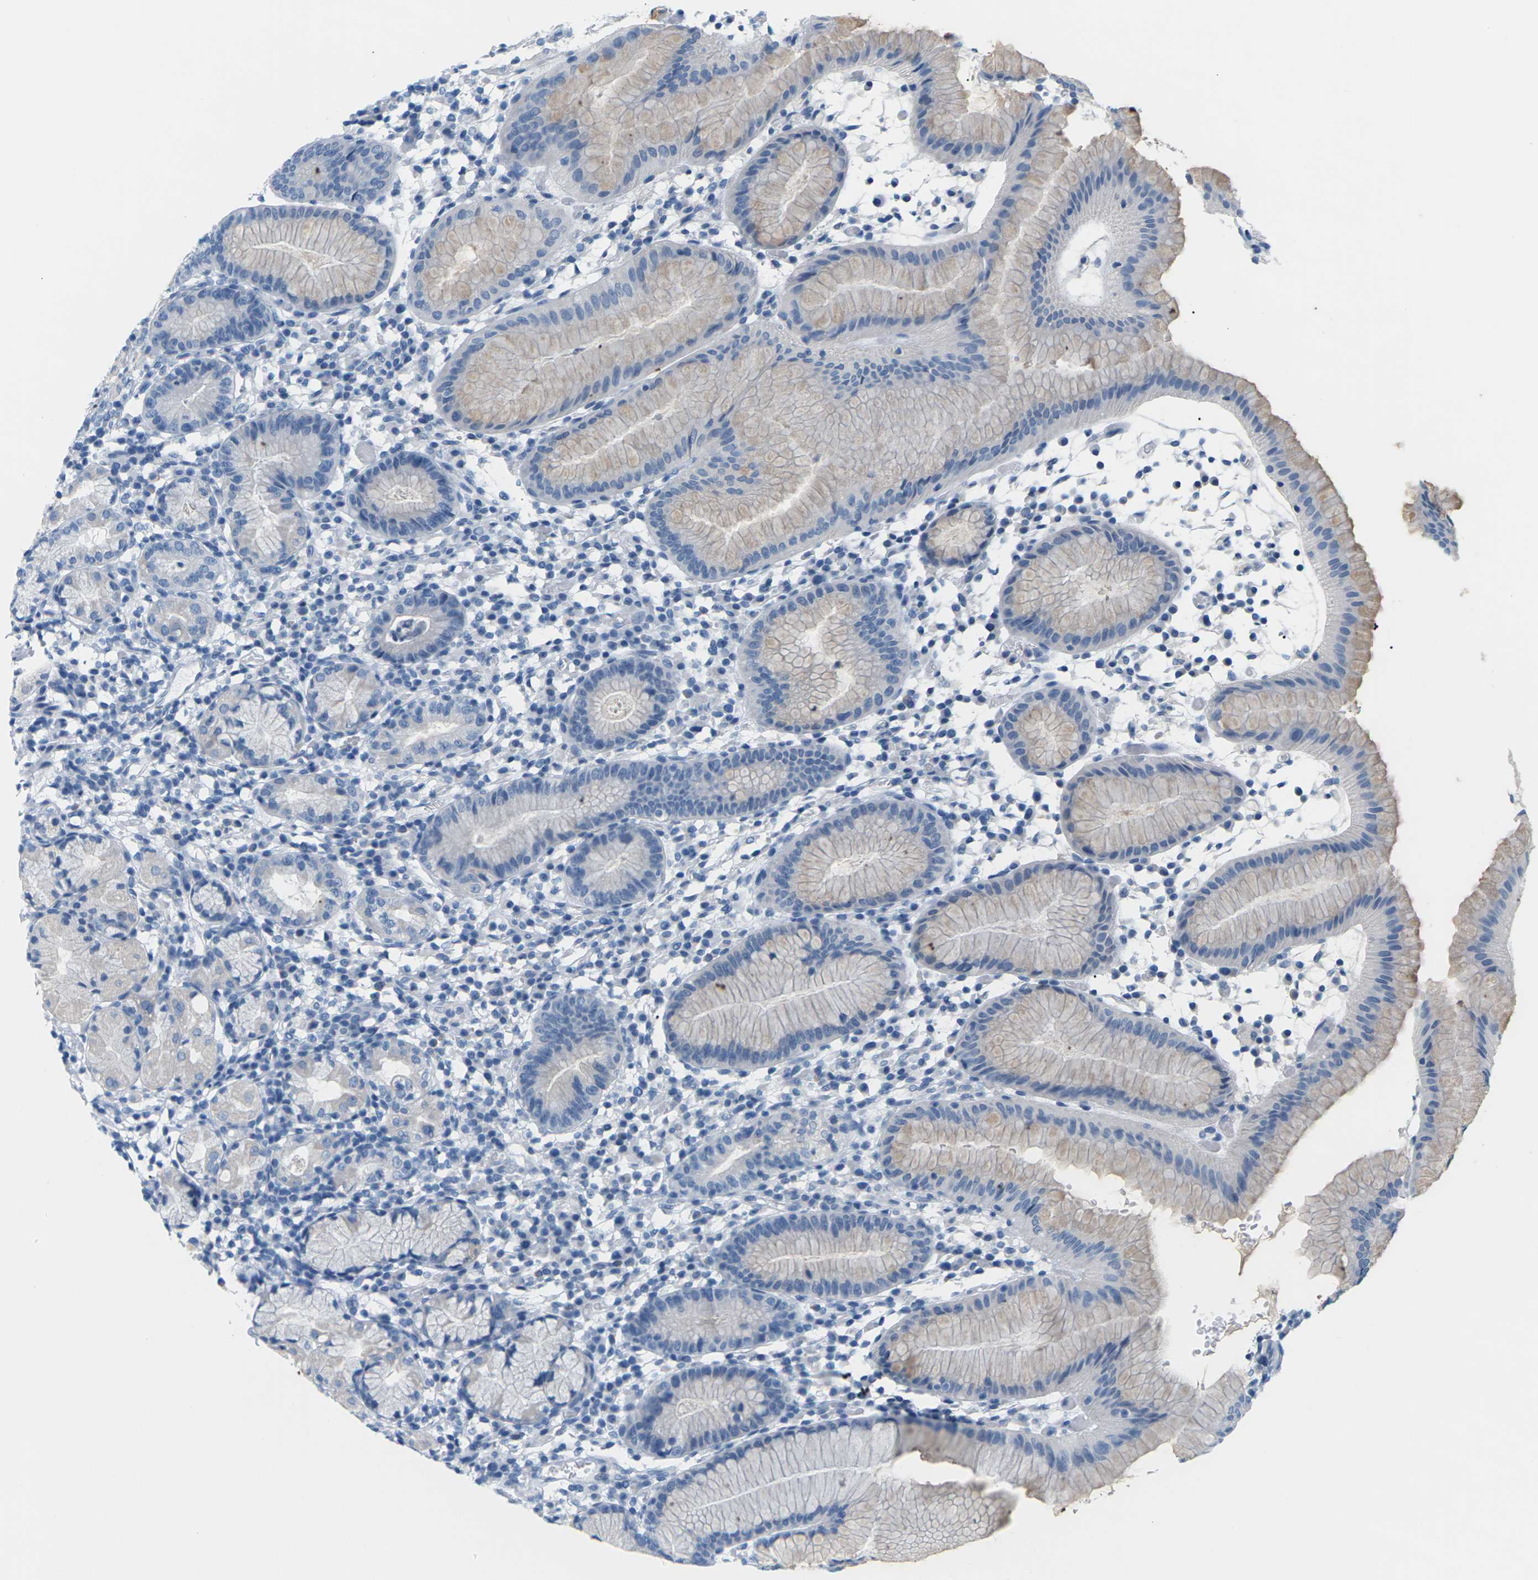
{"staining": {"intensity": "negative", "quantity": "none", "location": "none"}, "tissue": "stomach", "cell_type": "Glandular cells", "image_type": "normal", "snomed": [{"axis": "morphology", "description": "Normal tissue, NOS"}, {"axis": "topography", "description": "Stomach"}, {"axis": "topography", "description": "Stomach, lower"}], "caption": "Glandular cells show no significant positivity in unremarkable stomach.", "gene": "SLC12A1", "patient": {"sex": "female", "age": 75}}